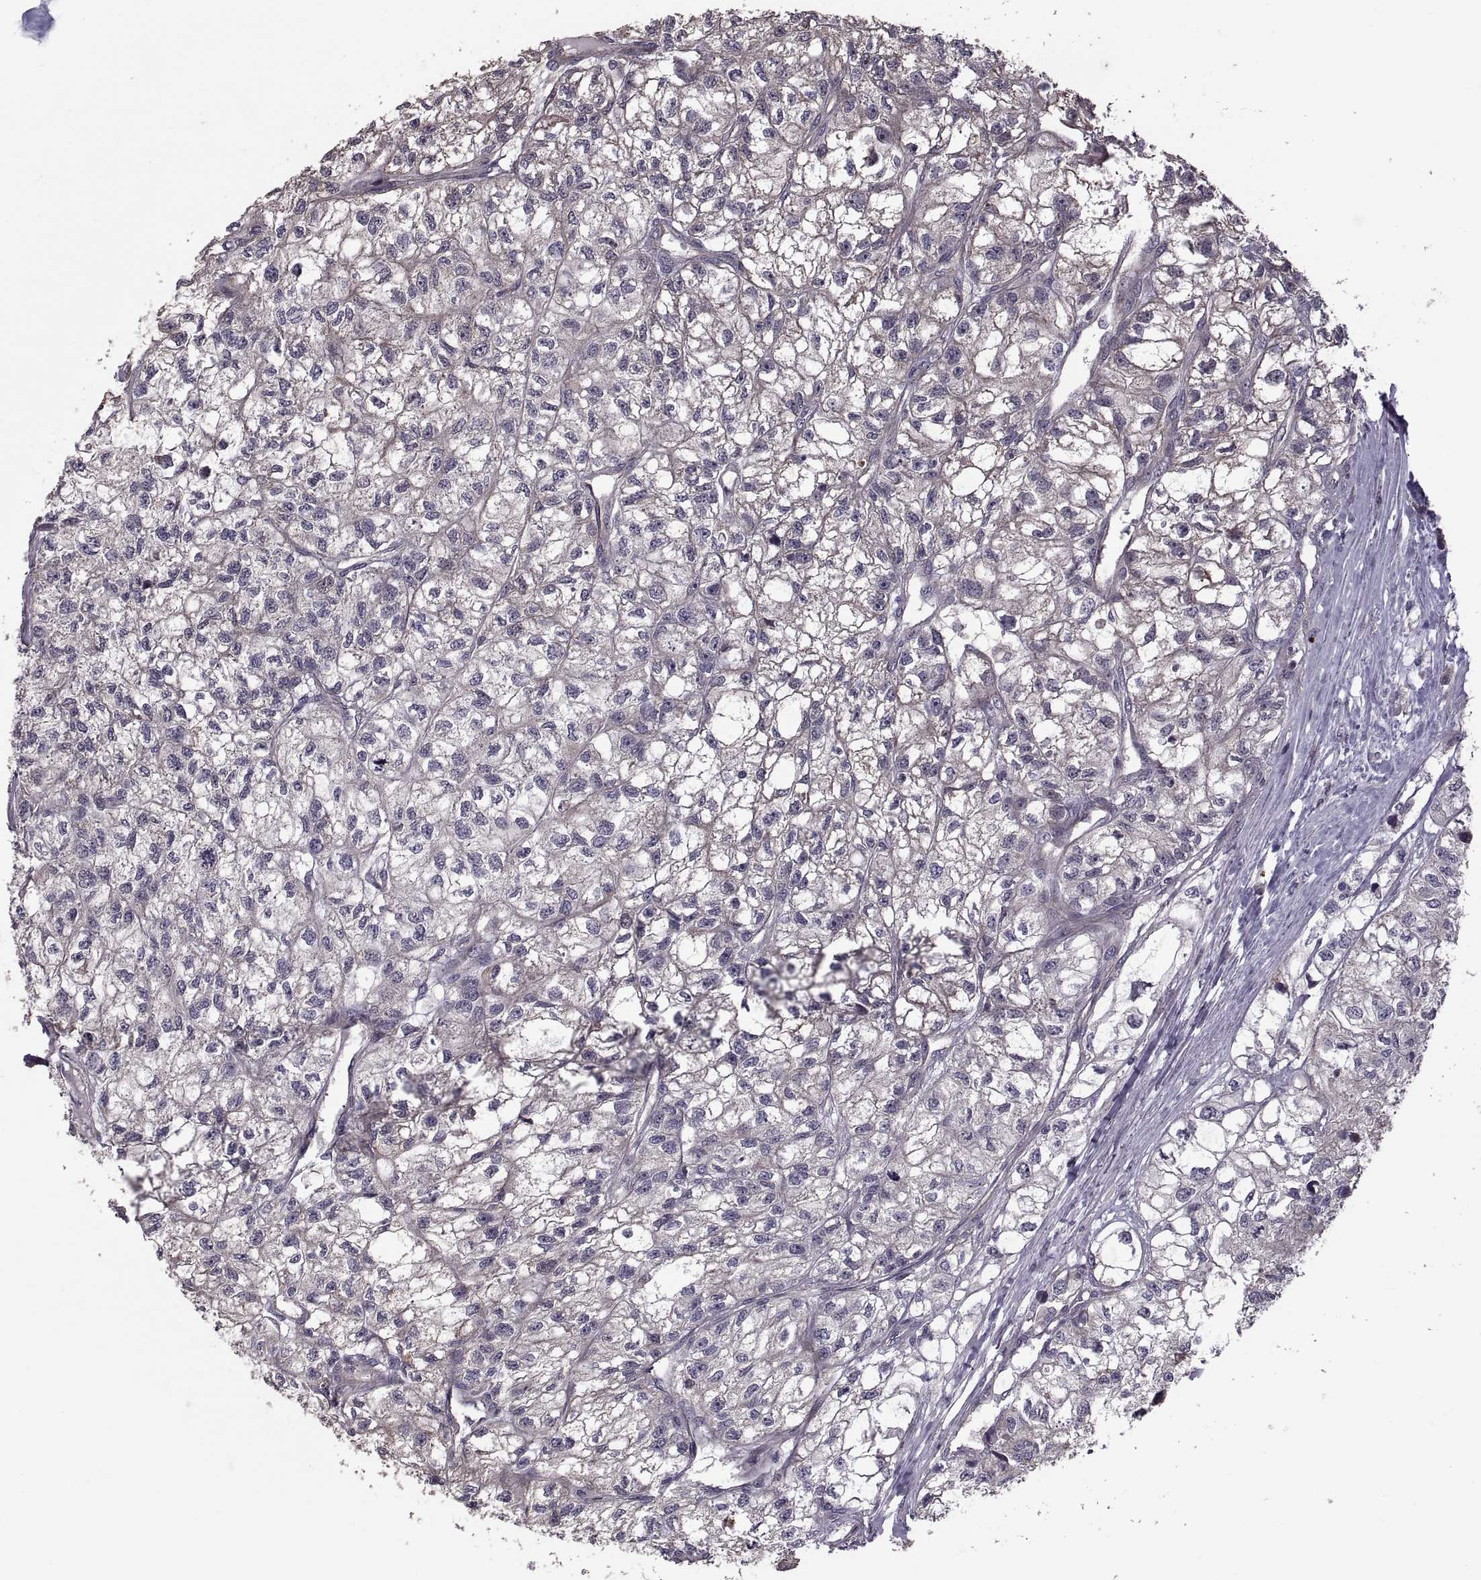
{"staining": {"intensity": "negative", "quantity": "none", "location": "none"}, "tissue": "renal cancer", "cell_type": "Tumor cells", "image_type": "cancer", "snomed": [{"axis": "morphology", "description": "Adenocarcinoma, NOS"}, {"axis": "topography", "description": "Kidney"}], "caption": "Renal cancer (adenocarcinoma) was stained to show a protein in brown. There is no significant staining in tumor cells. (DAB immunohistochemistry, high magnification).", "gene": "PMM2", "patient": {"sex": "male", "age": 56}}